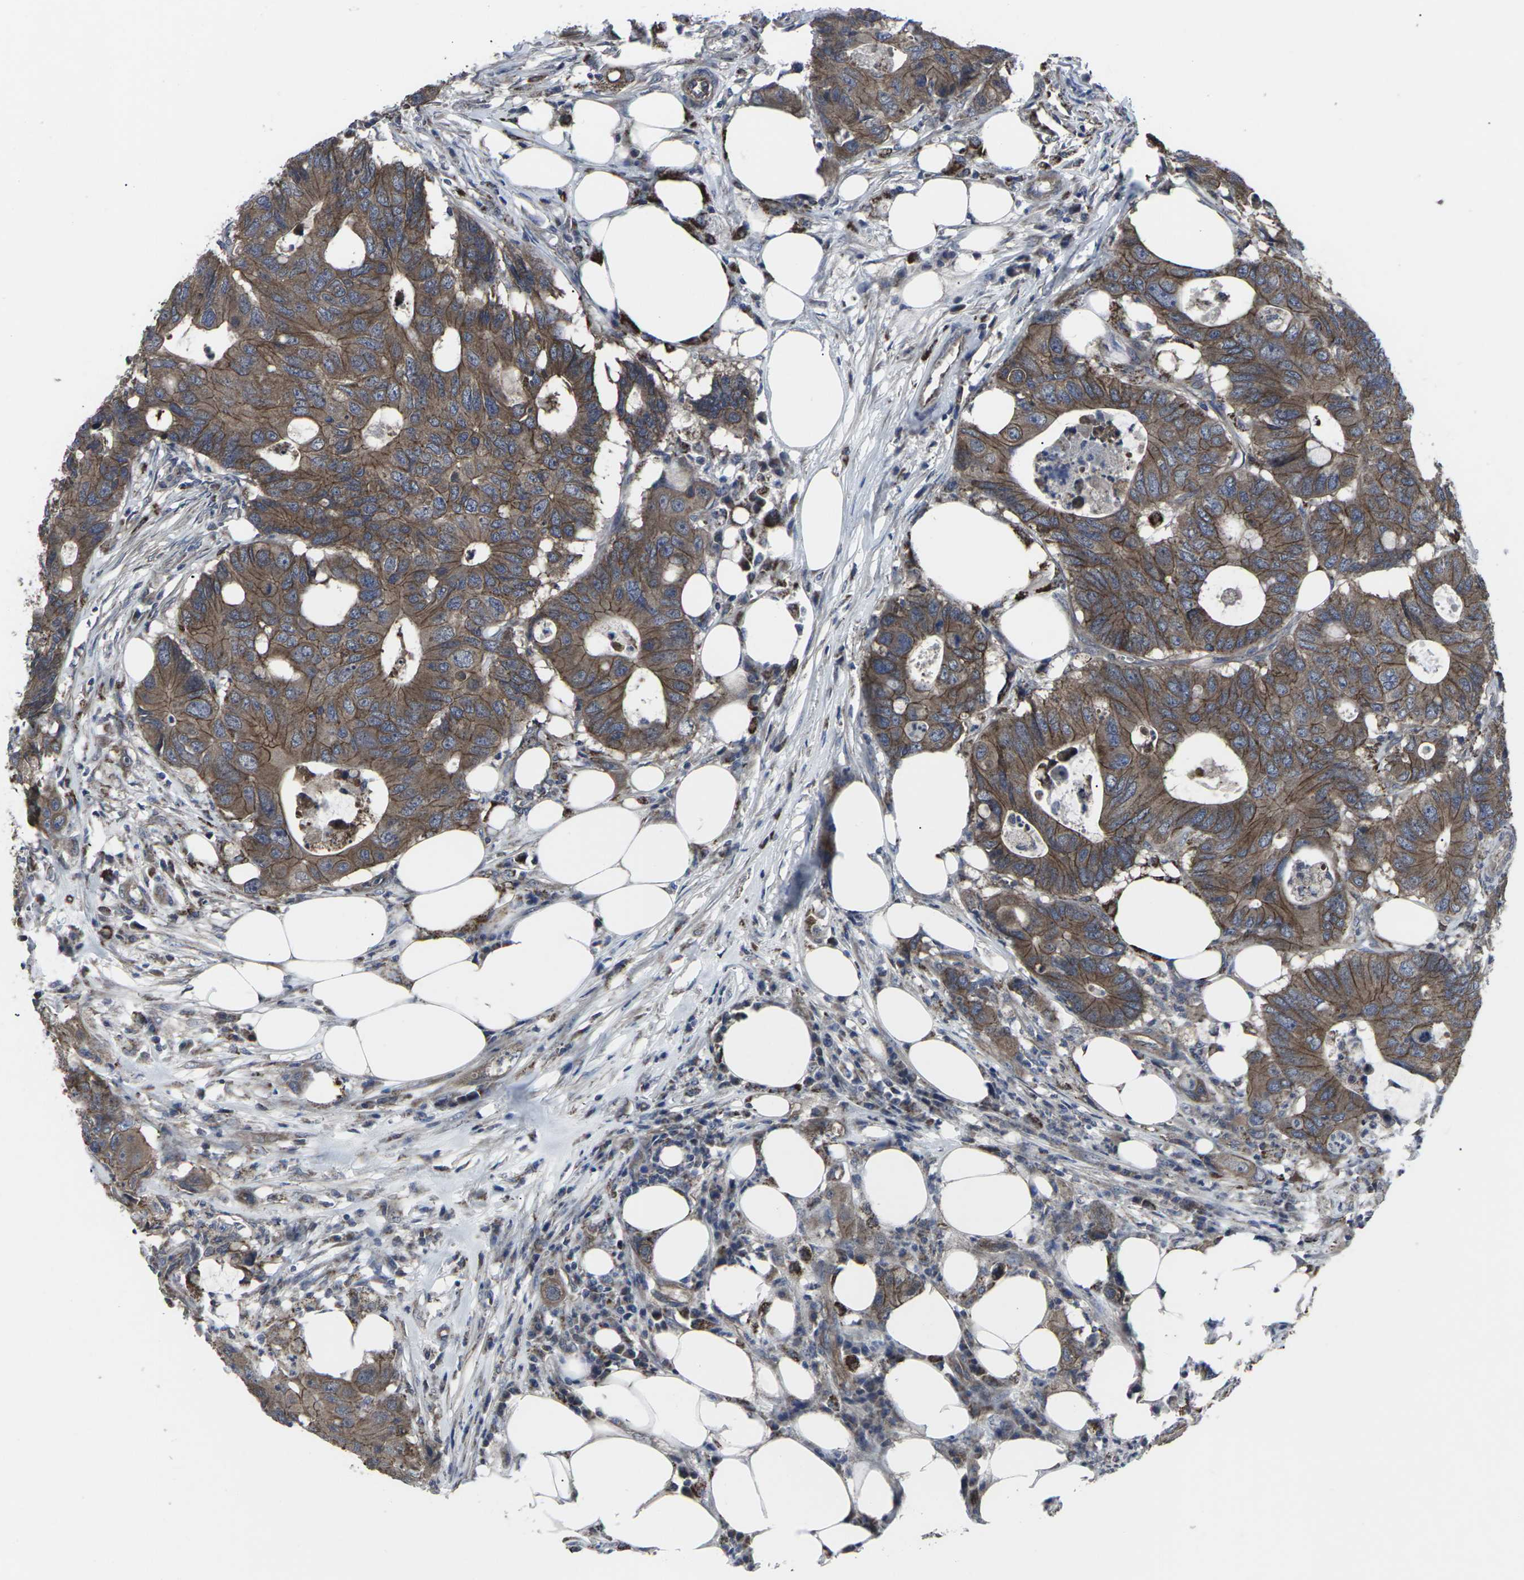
{"staining": {"intensity": "moderate", "quantity": ">75%", "location": "cytoplasmic/membranous"}, "tissue": "colorectal cancer", "cell_type": "Tumor cells", "image_type": "cancer", "snomed": [{"axis": "morphology", "description": "Adenocarcinoma, NOS"}, {"axis": "topography", "description": "Colon"}], "caption": "The immunohistochemical stain shows moderate cytoplasmic/membranous positivity in tumor cells of colorectal cancer tissue.", "gene": "MAPKAPK2", "patient": {"sex": "male", "age": 71}}